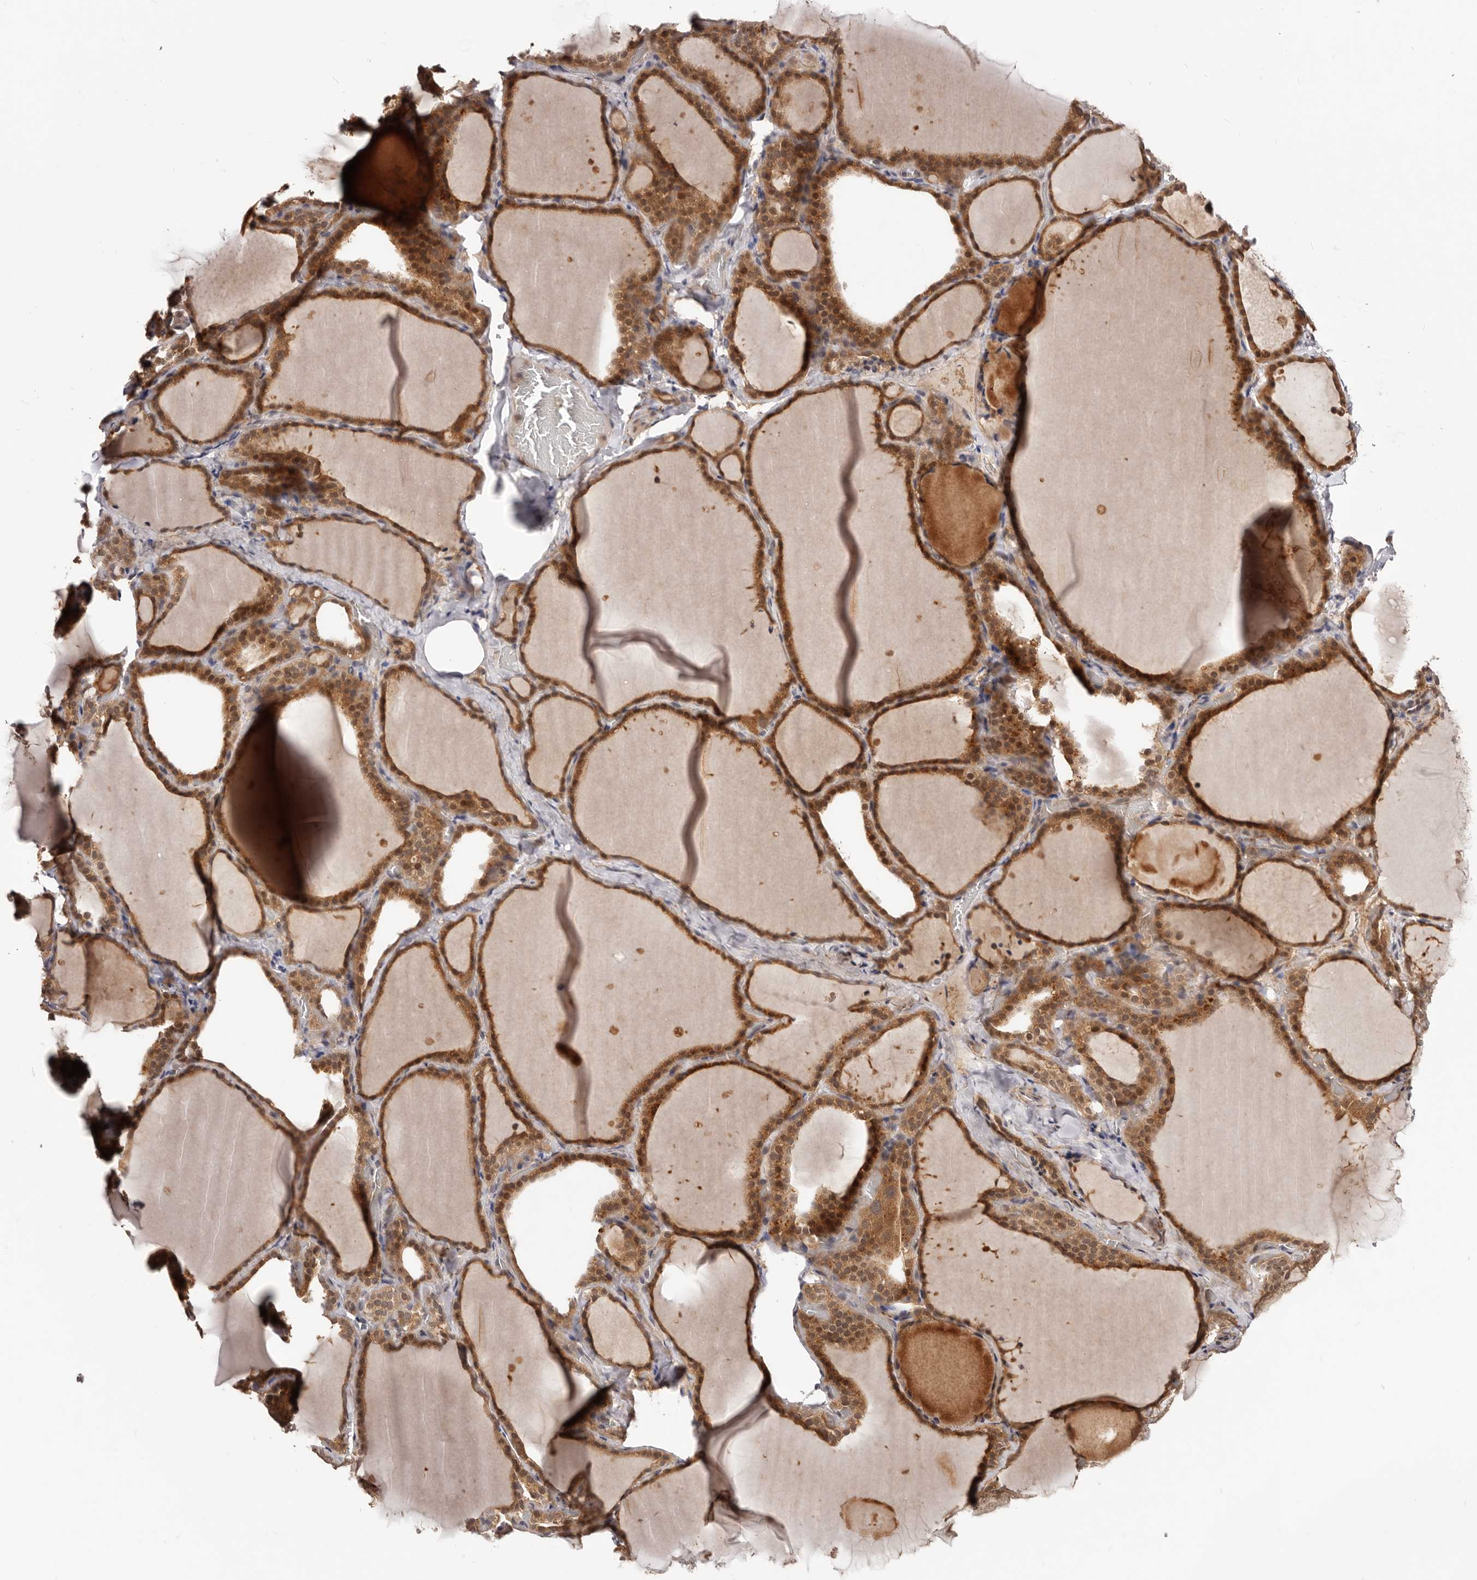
{"staining": {"intensity": "moderate", "quantity": ">75%", "location": "cytoplasmic/membranous"}, "tissue": "thyroid gland", "cell_type": "Glandular cells", "image_type": "normal", "snomed": [{"axis": "morphology", "description": "Normal tissue, NOS"}, {"axis": "topography", "description": "Thyroid gland"}], "caption": "IHC (DAB) staining of unremarkable thyroid gland shows moderate cytoplasmic/membranous protein expression in approximately >75% of glandular cells. (Brightfield microscopy of DAB IHC at high magnification).", "gene": "MDP1", "patient": {"sex": "female", "age": 22}}